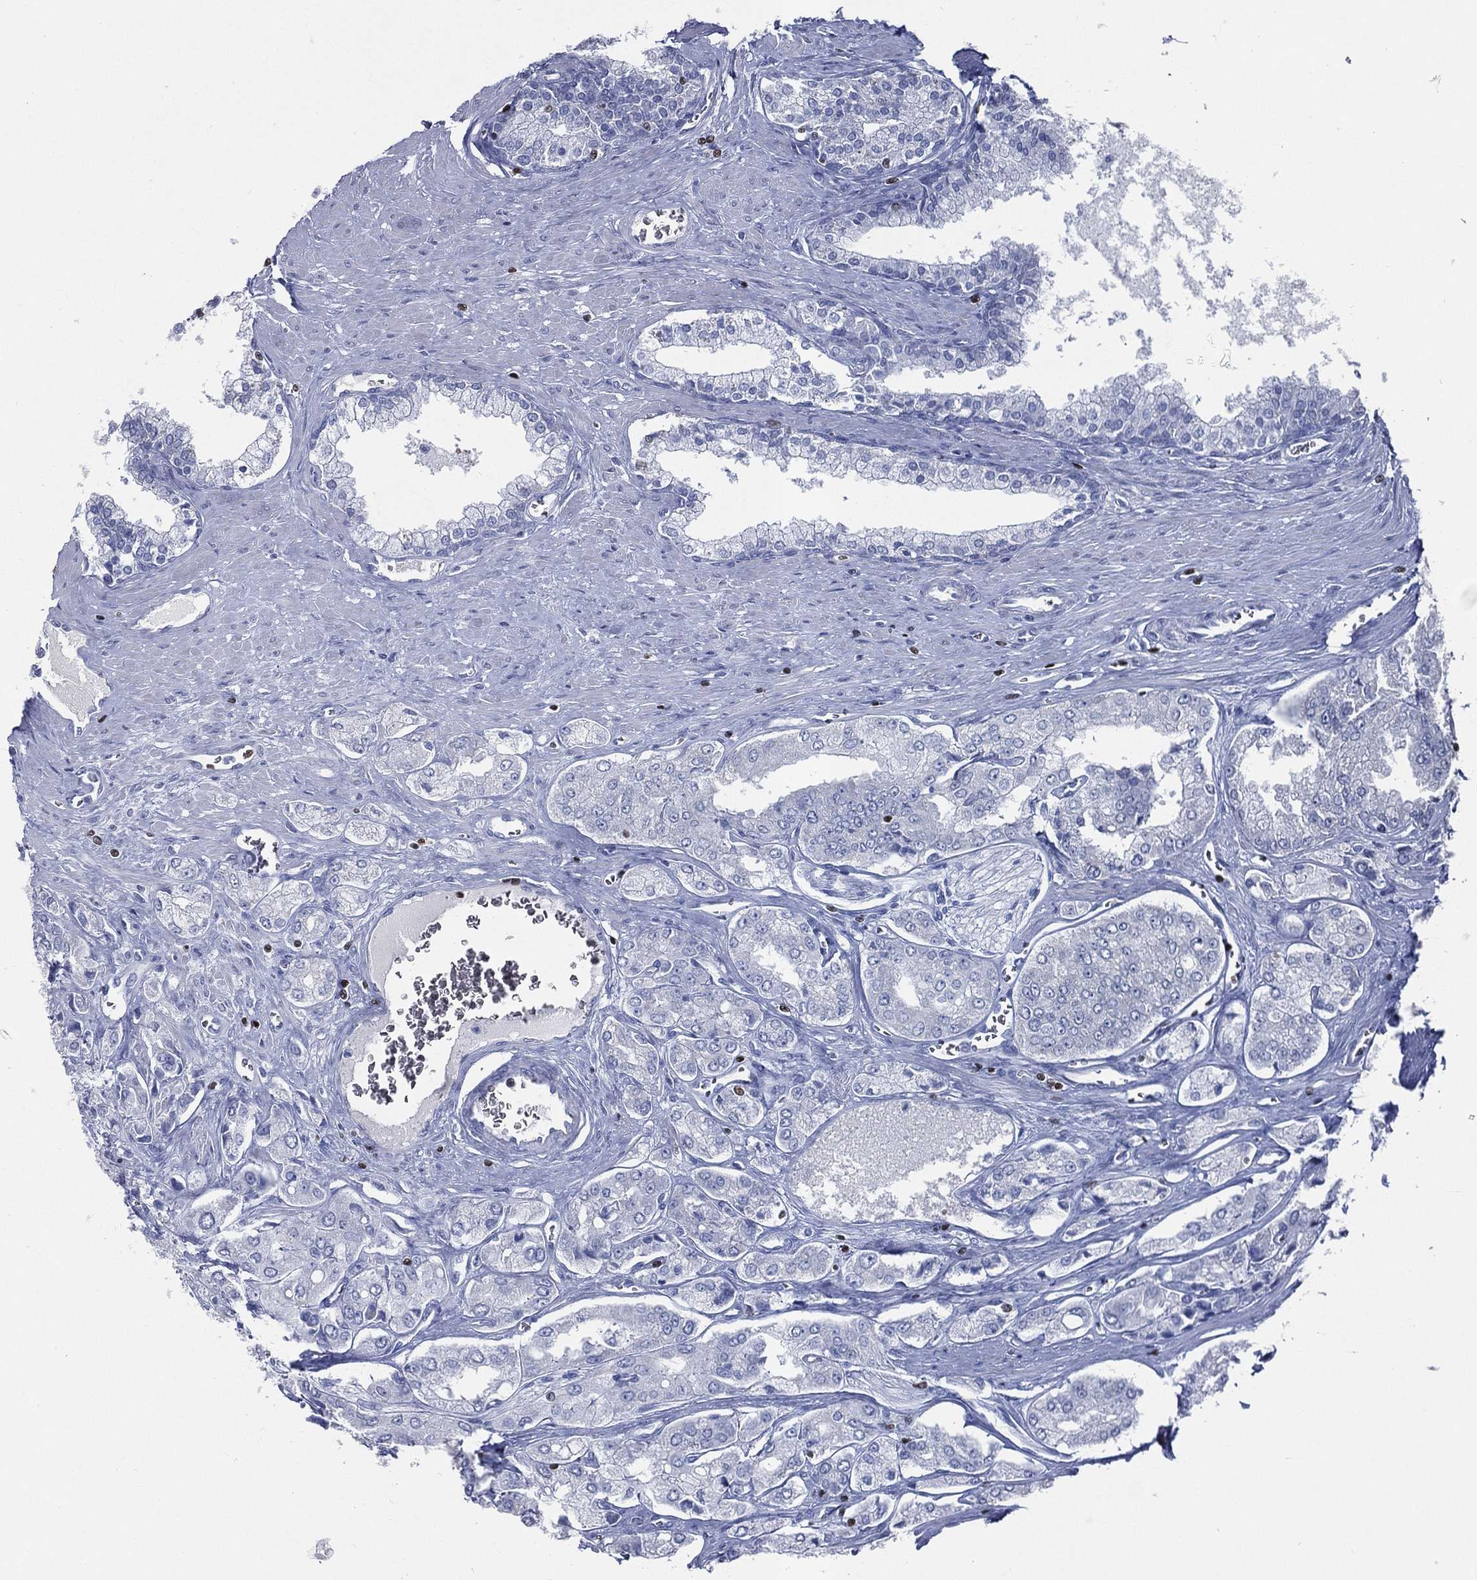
{"staining": {"intensity": "negative", "quantity": "none", "location": "none"}, "tissue": "prostate cancer", "cell_type": "Tumor cells", "image_type": "cancer", "snomed": [{"axis": "morphology", "description": "Adenocarcinoma, NOS"}, {"axis": "topography", "description": "Prostate and seminal vesicle, NOS"}, {"axis": "topography", "description": "Prostate"}], "caption": "Tumor cells show no significant staining in prostate cancer.", "gene": "PYHIN1", "patient": {"sex": "male", "age": 67}}